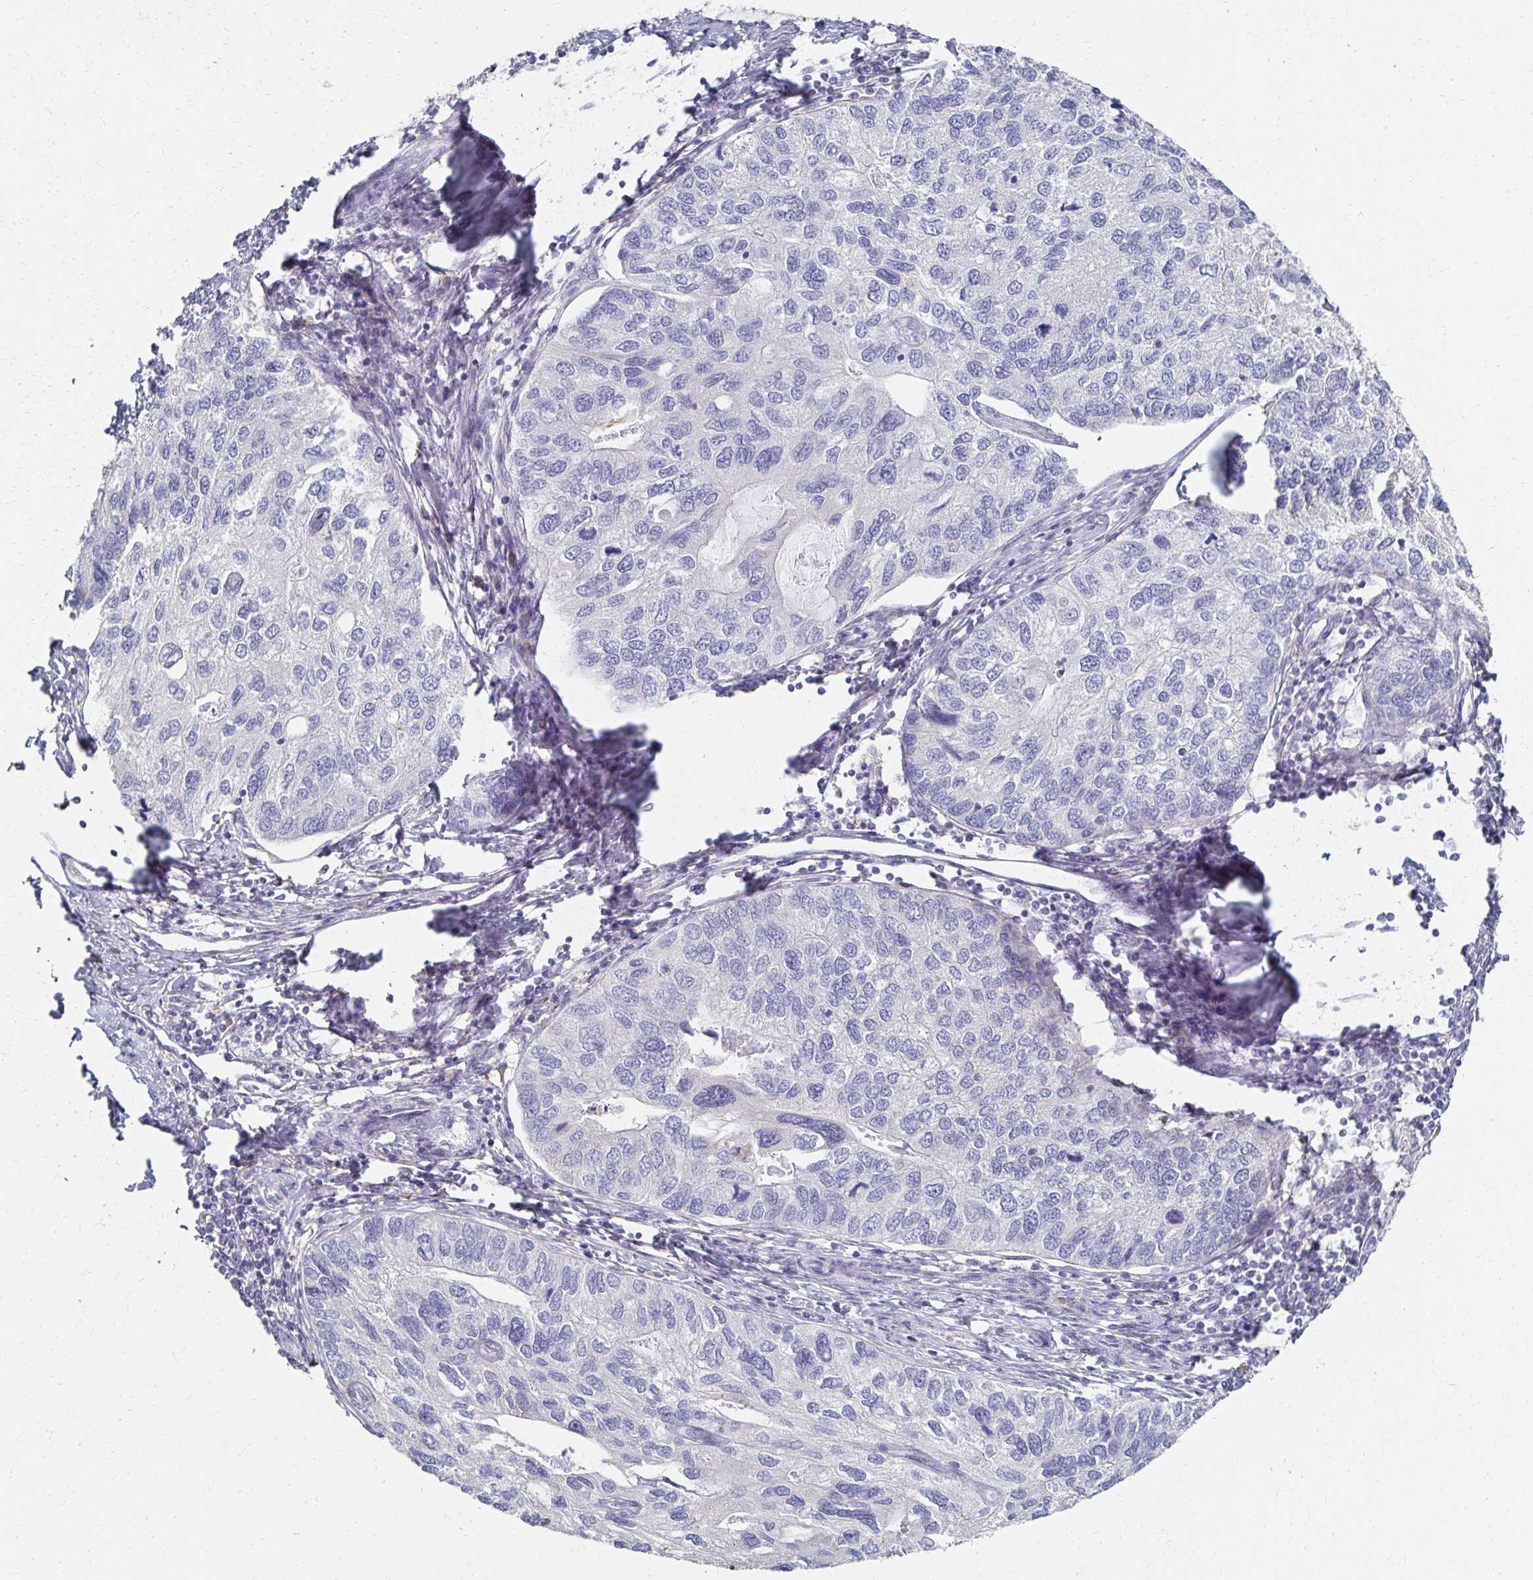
{"staining": {"intensity": "negative", "quantity": "none", "location": "none"}, "tissue": "endometrial cancer", "cell_type": "Tumor cells", "image_type": "cancer", "snomed": [{"axis": "morphology", "description": "Carcinoma, NOS"}, {"axis": "topography", "description": "Uterus"}], "caption": "Micrograph shows no protein staining in tumor cells of endometrial carcinoma tissue.", "gene": "ATP1A3", "patient": {"sex": "female", "age": 76}}